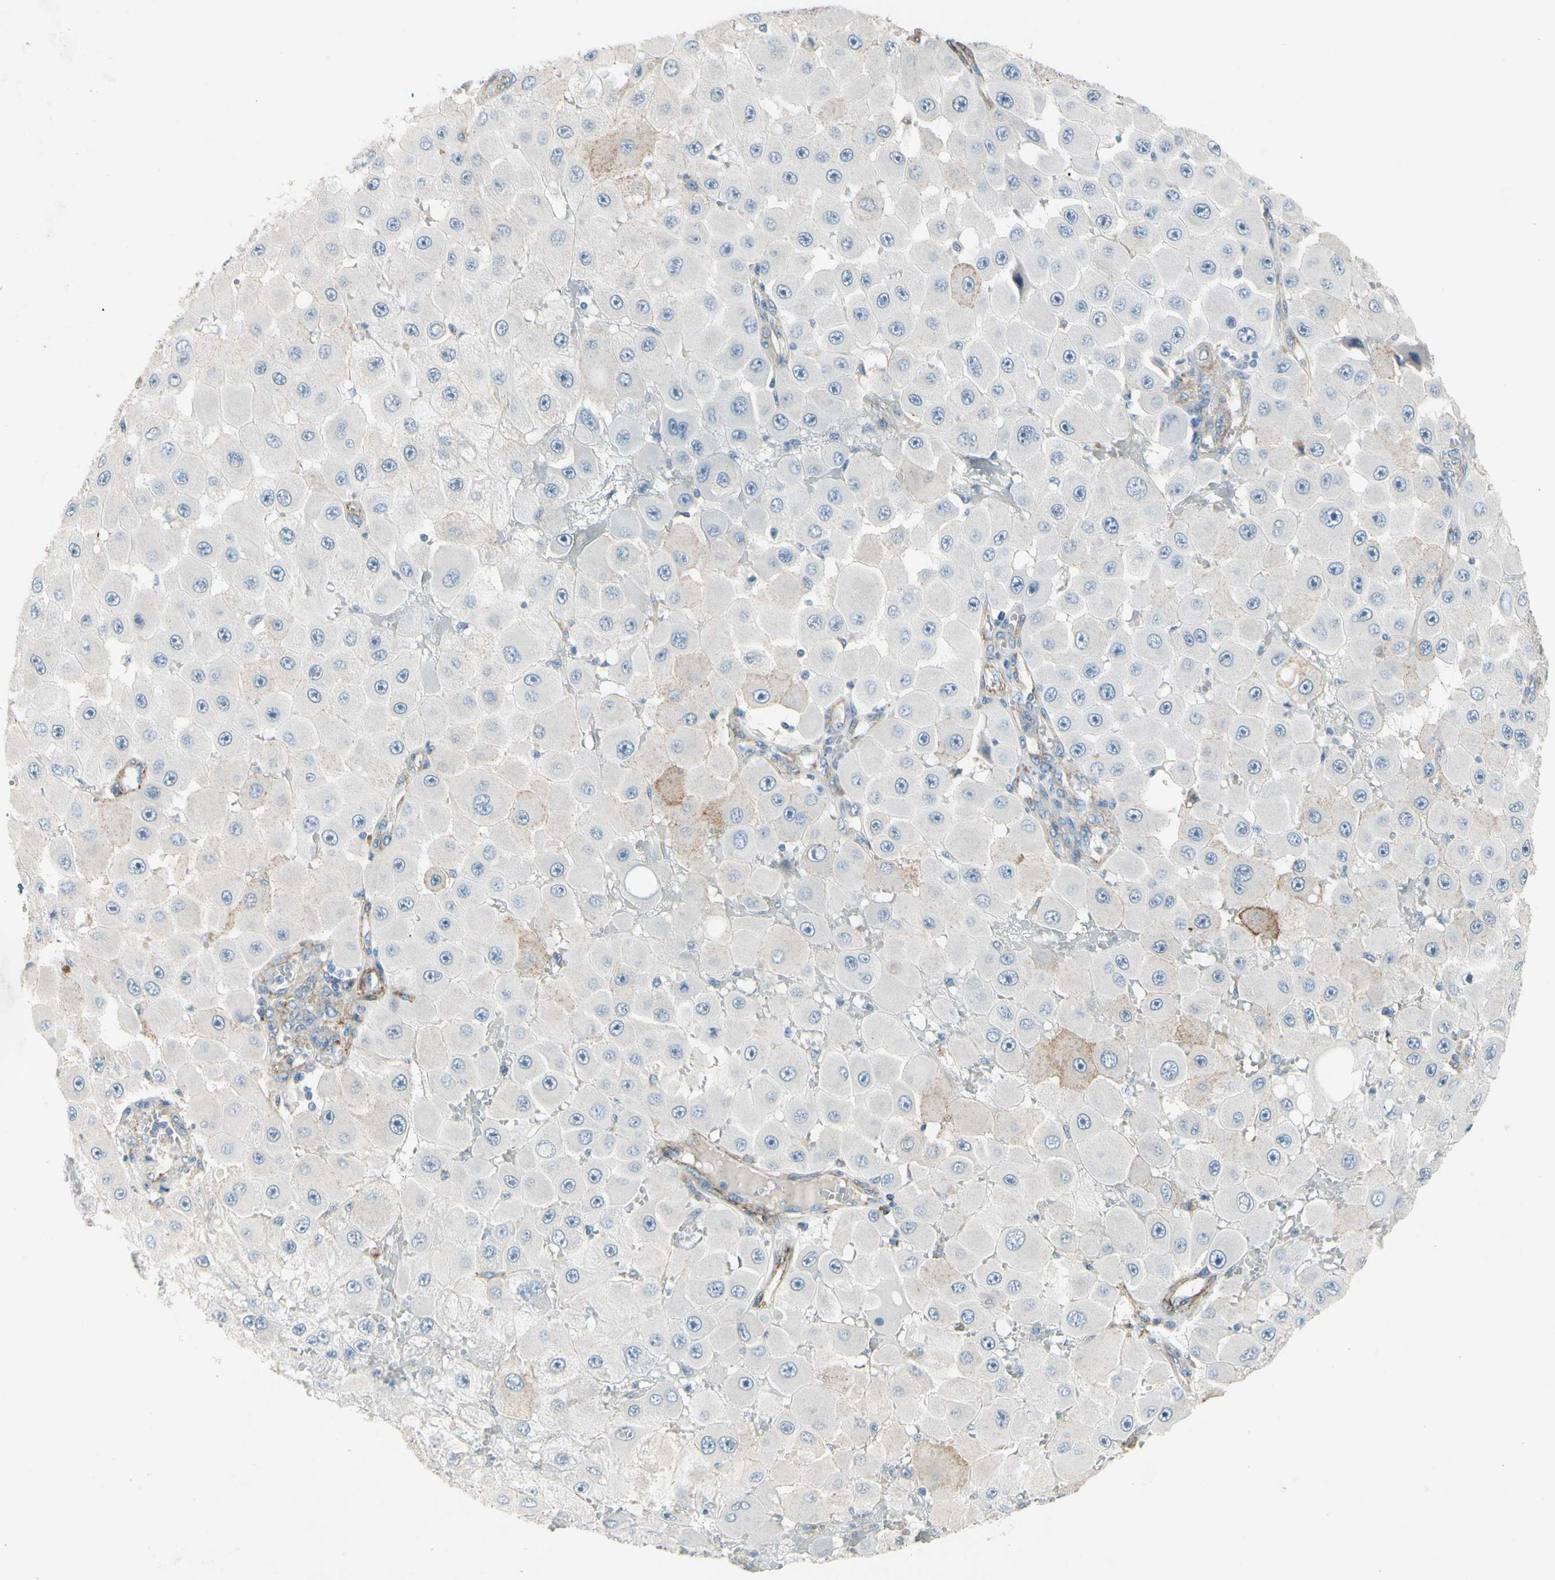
{"staining": {"intensity": "weak", "quantity": "<25%", "location": "cytoplasmic/membranous"}, "tissue": "melanoma", "cell_type": "Tumor cells", "image_type": "cancer", "snomed": [{"axis": "morphology", "description": "Malignant melanoma, NOS"}, {"axis": "topography", "description": "Skin"}], "caption": "Immunohistochemistry (IHC) of human malignant melanoma demonstrates no staining in tumor cells. (Immunohistochemistry (IHC), brightfield microscopy, high magnification).", "gene": "TPM1", "patient": {"sex": "female", "age": 81}}